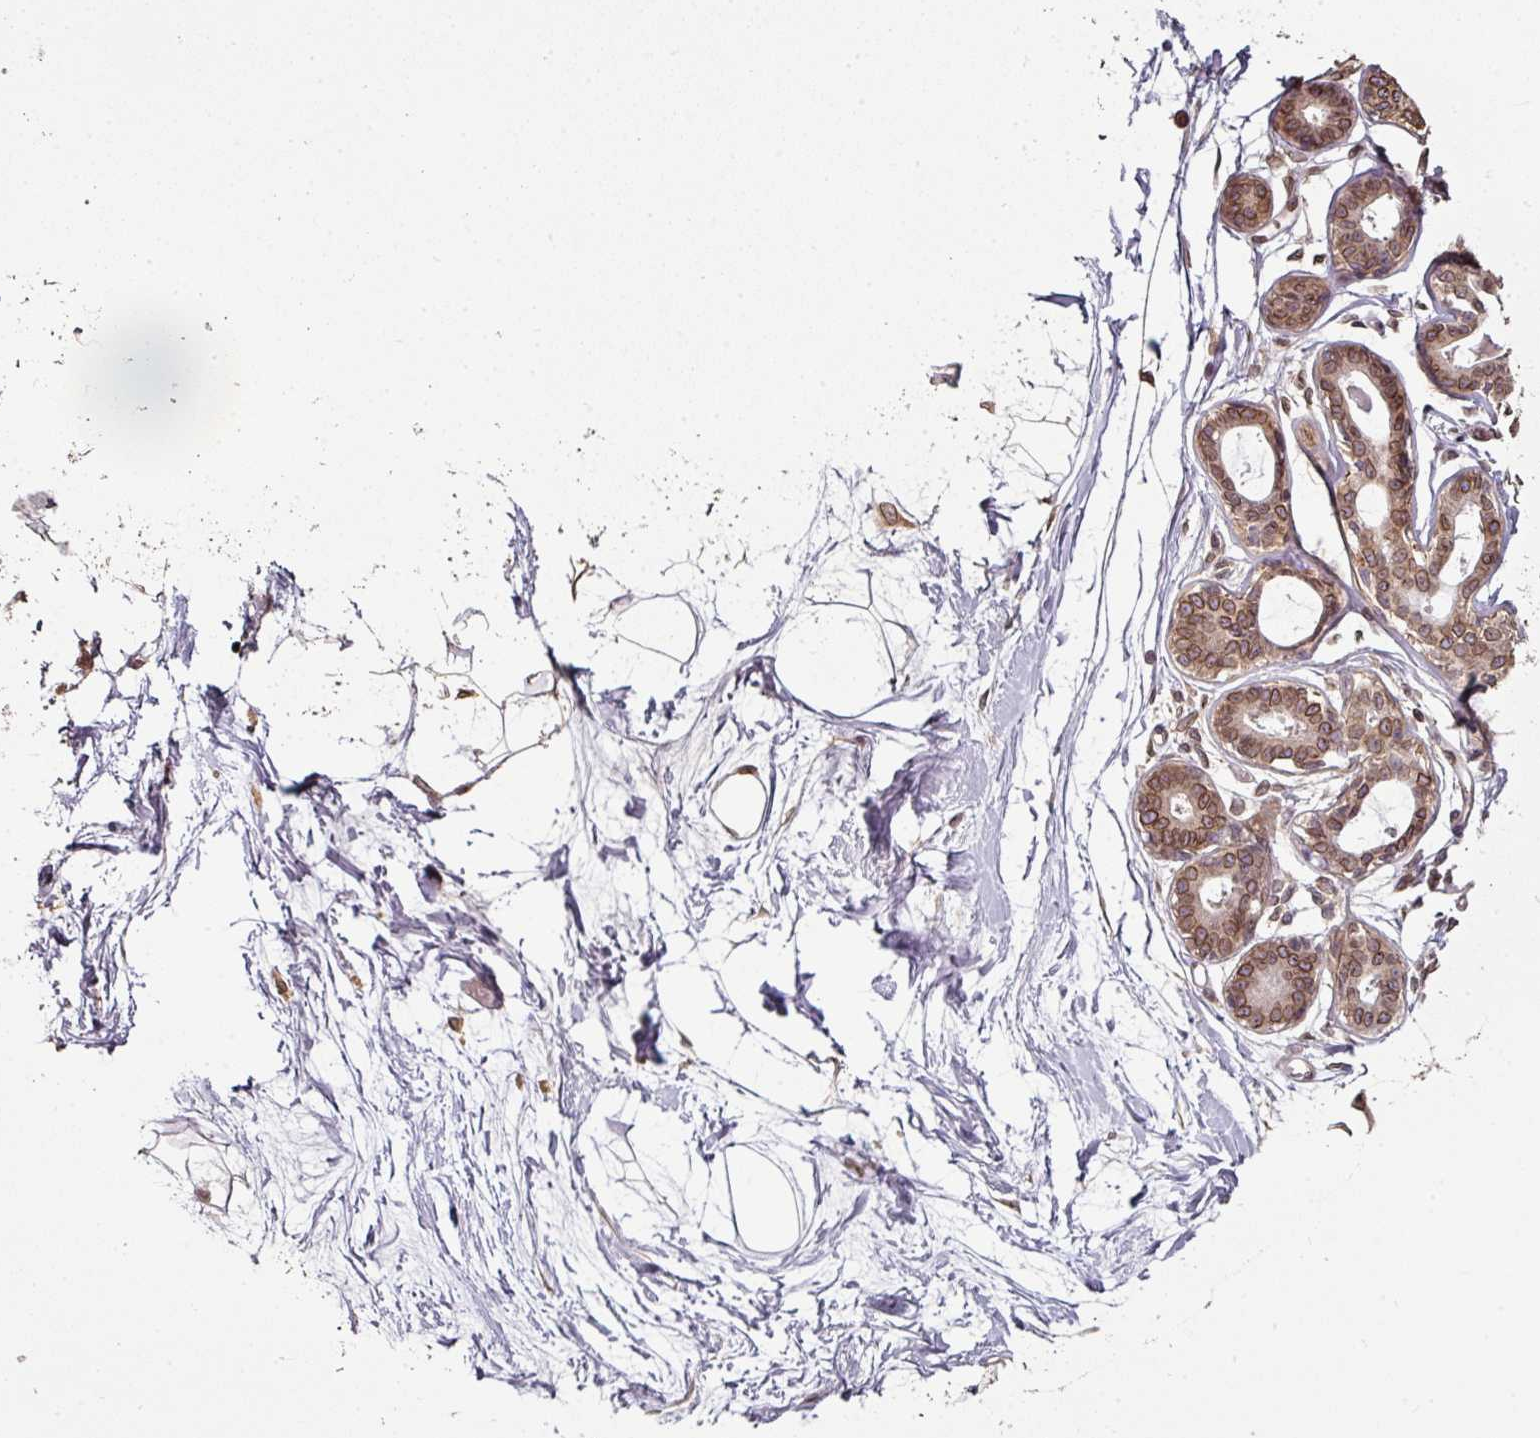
{"staining": {"intensity": "negative", "quantity": "none", "location": "none"}, "tissue": "breast", "cell_type": "Adipocytes", "image_type": "normal", "snomed": [{"axis": "morphology", "description": "Normal tissue, NOS"}, {"axis": "topography", "description": "Breast"}], "caption": "This is an IHC histopathology image of unremarkable human breast. There is no positivity in adipocytes.", "gene": "RANGAP1", "patient": {"sex": "female", "age": 45}}